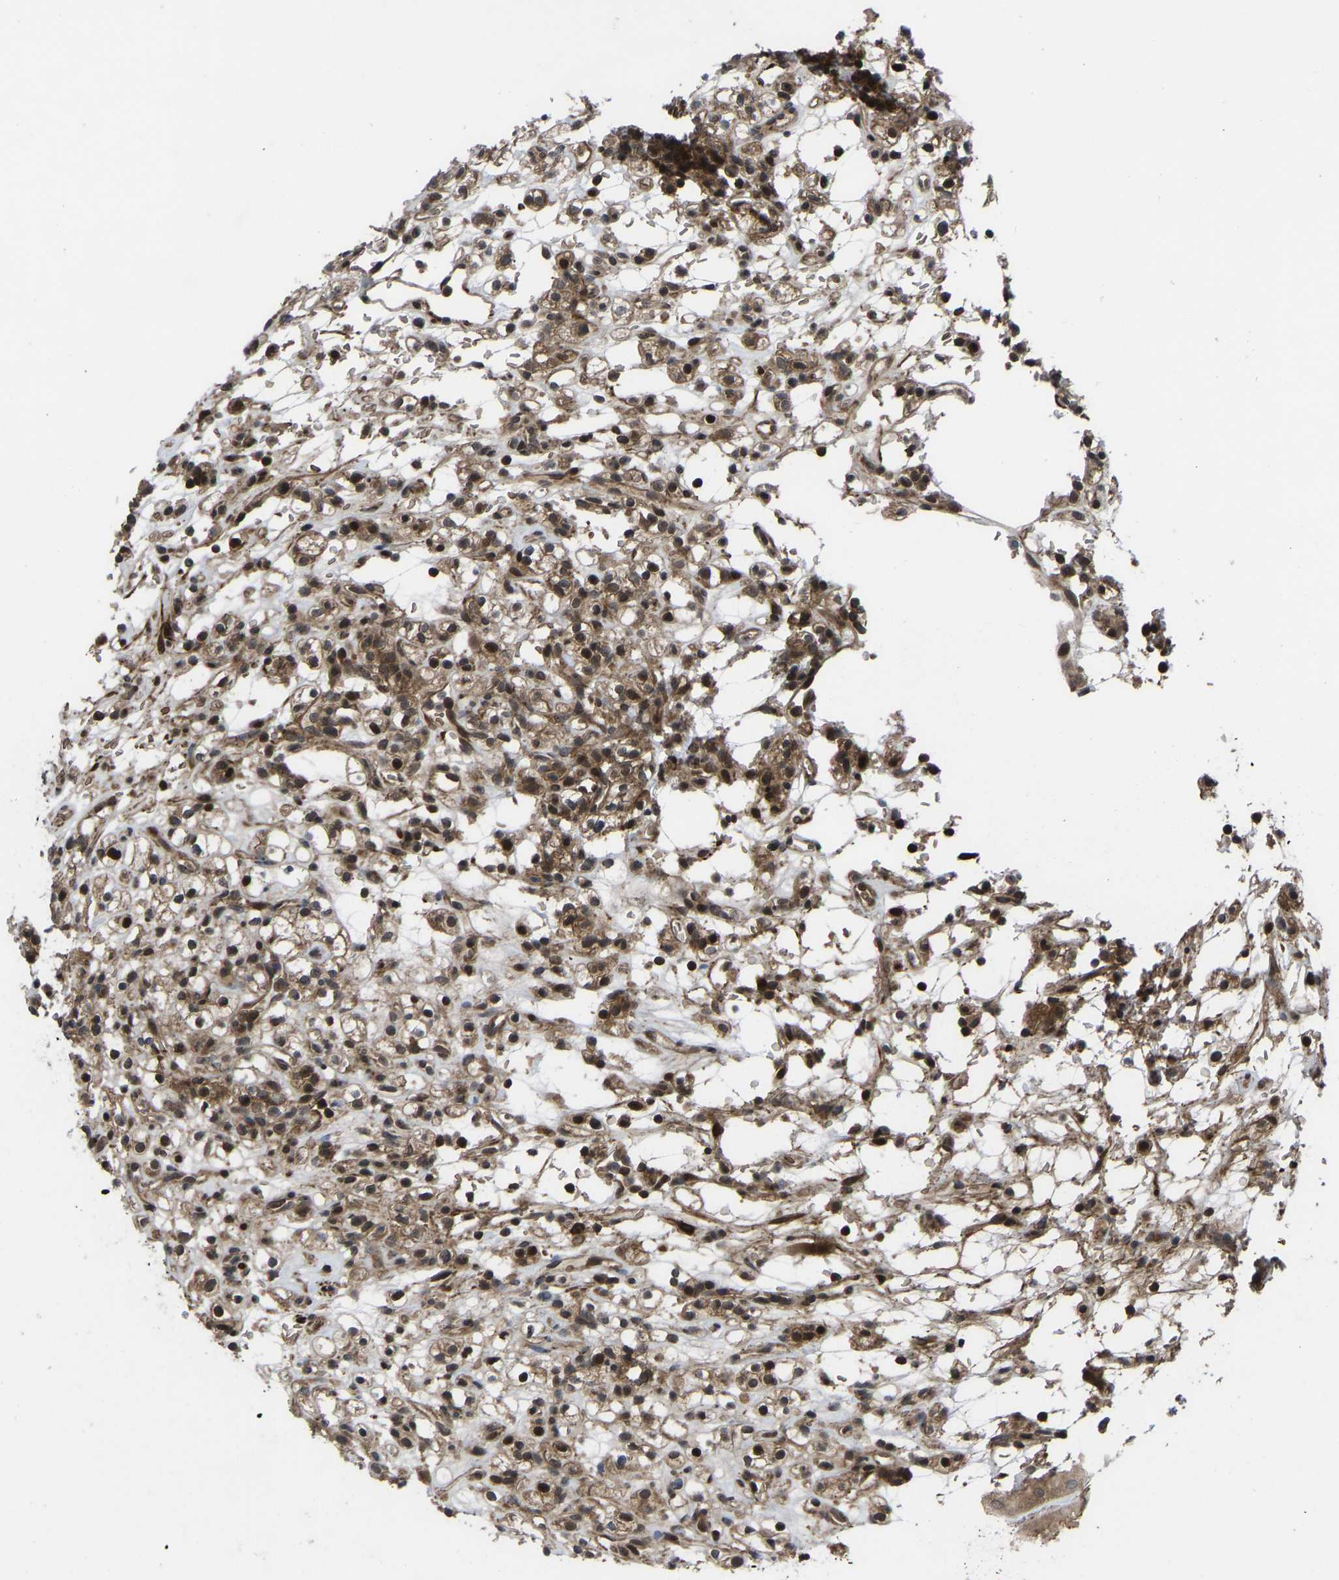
{"staining": {"intensity": "moderate", "quantity": ">75%", "location": "cytoplasmic/membranous,nuclear"}, "tissue": "renal cancer", "cell_type": "Tumor cells", "image_type": "cancer", "snomed": [{"axis": "morphology", "description": "Normal tissue, NOS"}, {"axis": "morphology", "description": "Adenocarcinoma, NOS"}, {"axis": "topography", "description": "Kidney"}], "caption": "IHC of renal cancer (adenocarcinoma) demonstrates medium levels of moderate cytoplasmic/membranous and nuclear expression in about >75% of tumor cells.", "gene": "CYP7B1", "patient": {"sex": "female", "age": 72}}